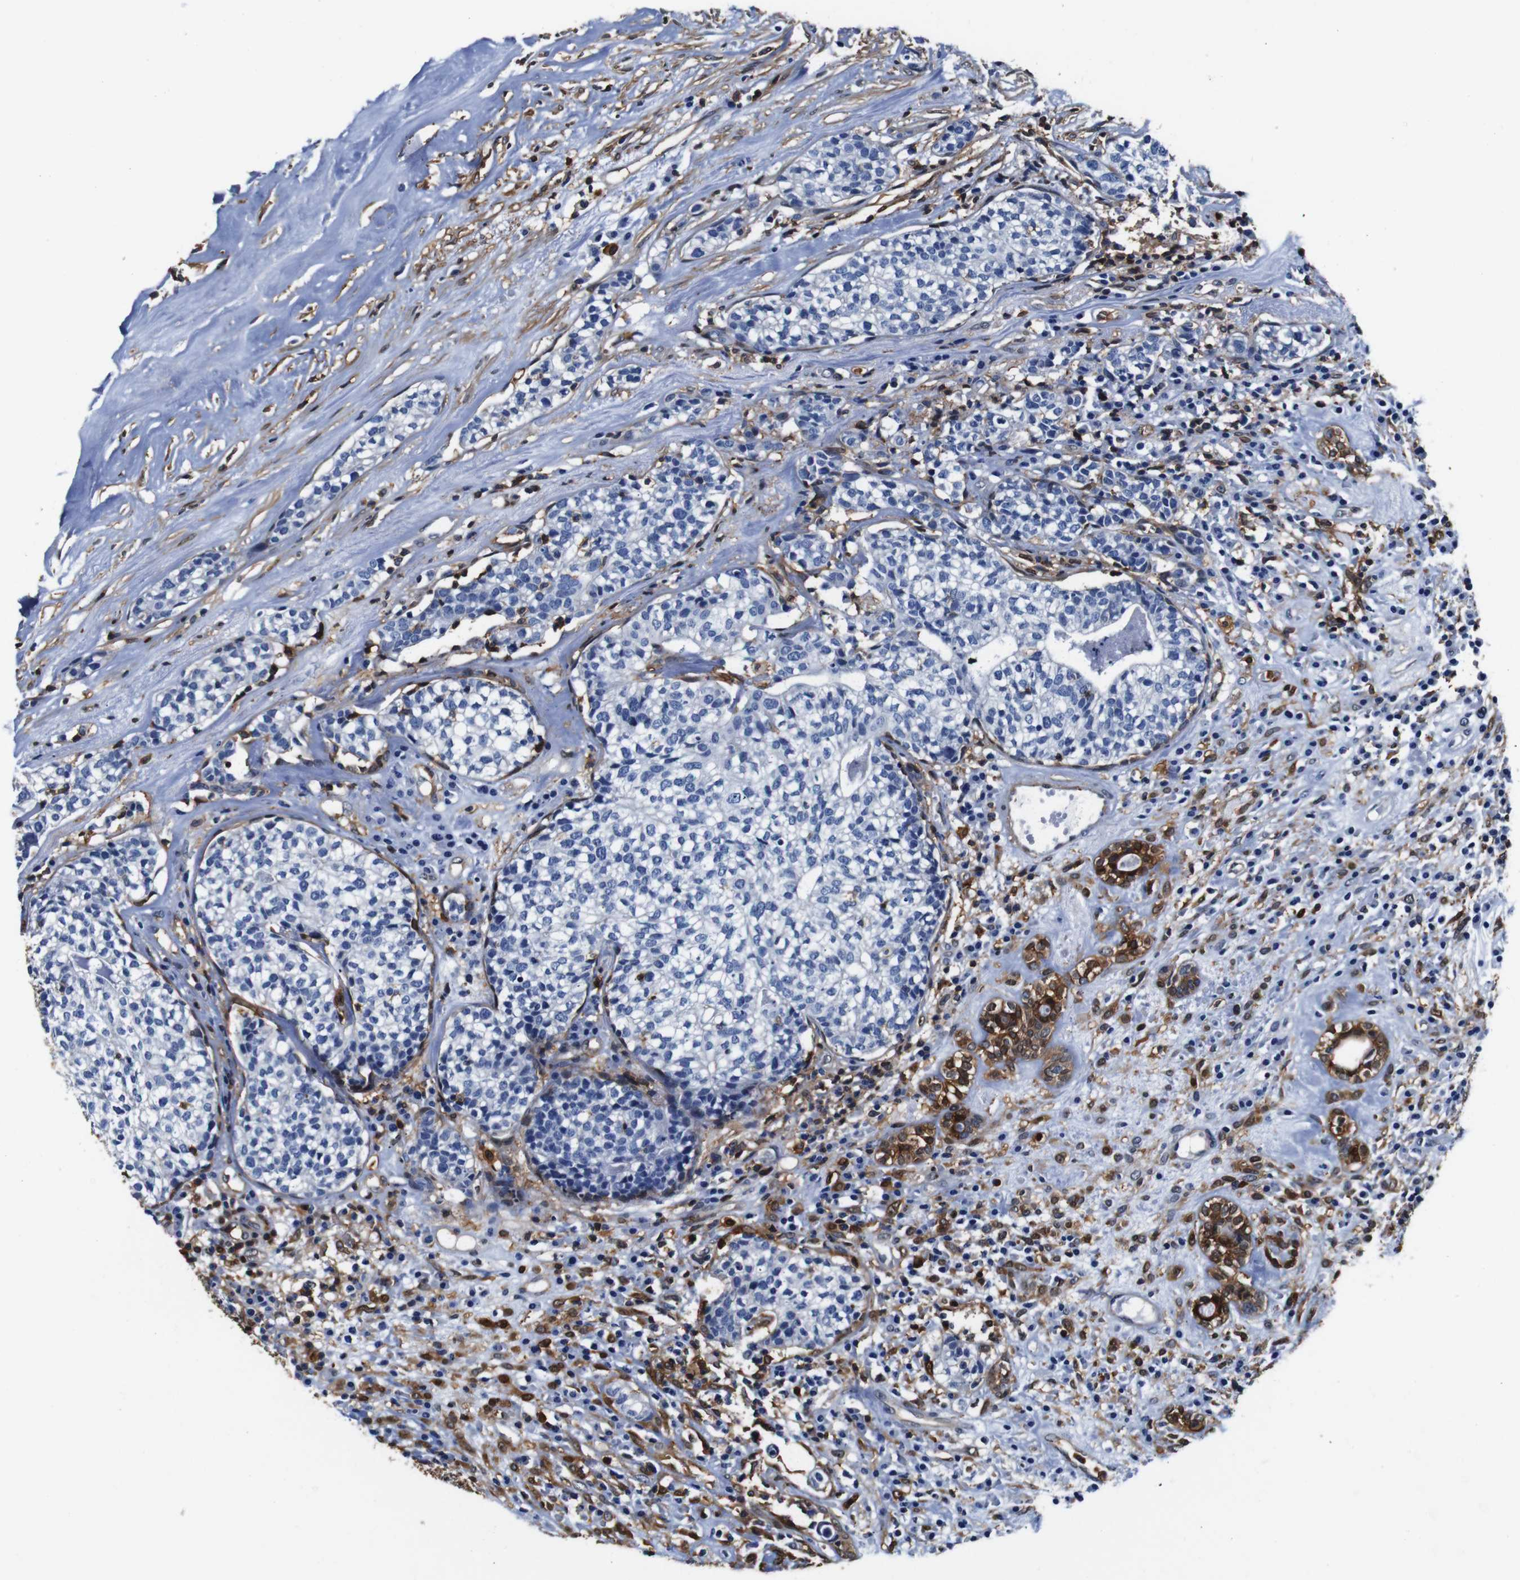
{"staining": {"intensity": "negative", "quantity": "none", "location": "none"}, "tissue": "head and neck cancer", "cell_type": "Tumor cells", "image_type": "cancer", "snomed": [{"axis": "morphology", "description": "Adenocarcinoma, NOS"}, {"axis": "topography", "description": "Salivary gland"}, {"axis": "topography", "description": "Head-Neck"}], "caption": "This histopathology image is of adenocarcinoma (head and neck) stained with IHC to label a protein in brown with the nuclei are counter-stained blue. There is no expression in tumor cells.", "gene": "ANXA1", "patient": {"sex": "female", "age": 65}}